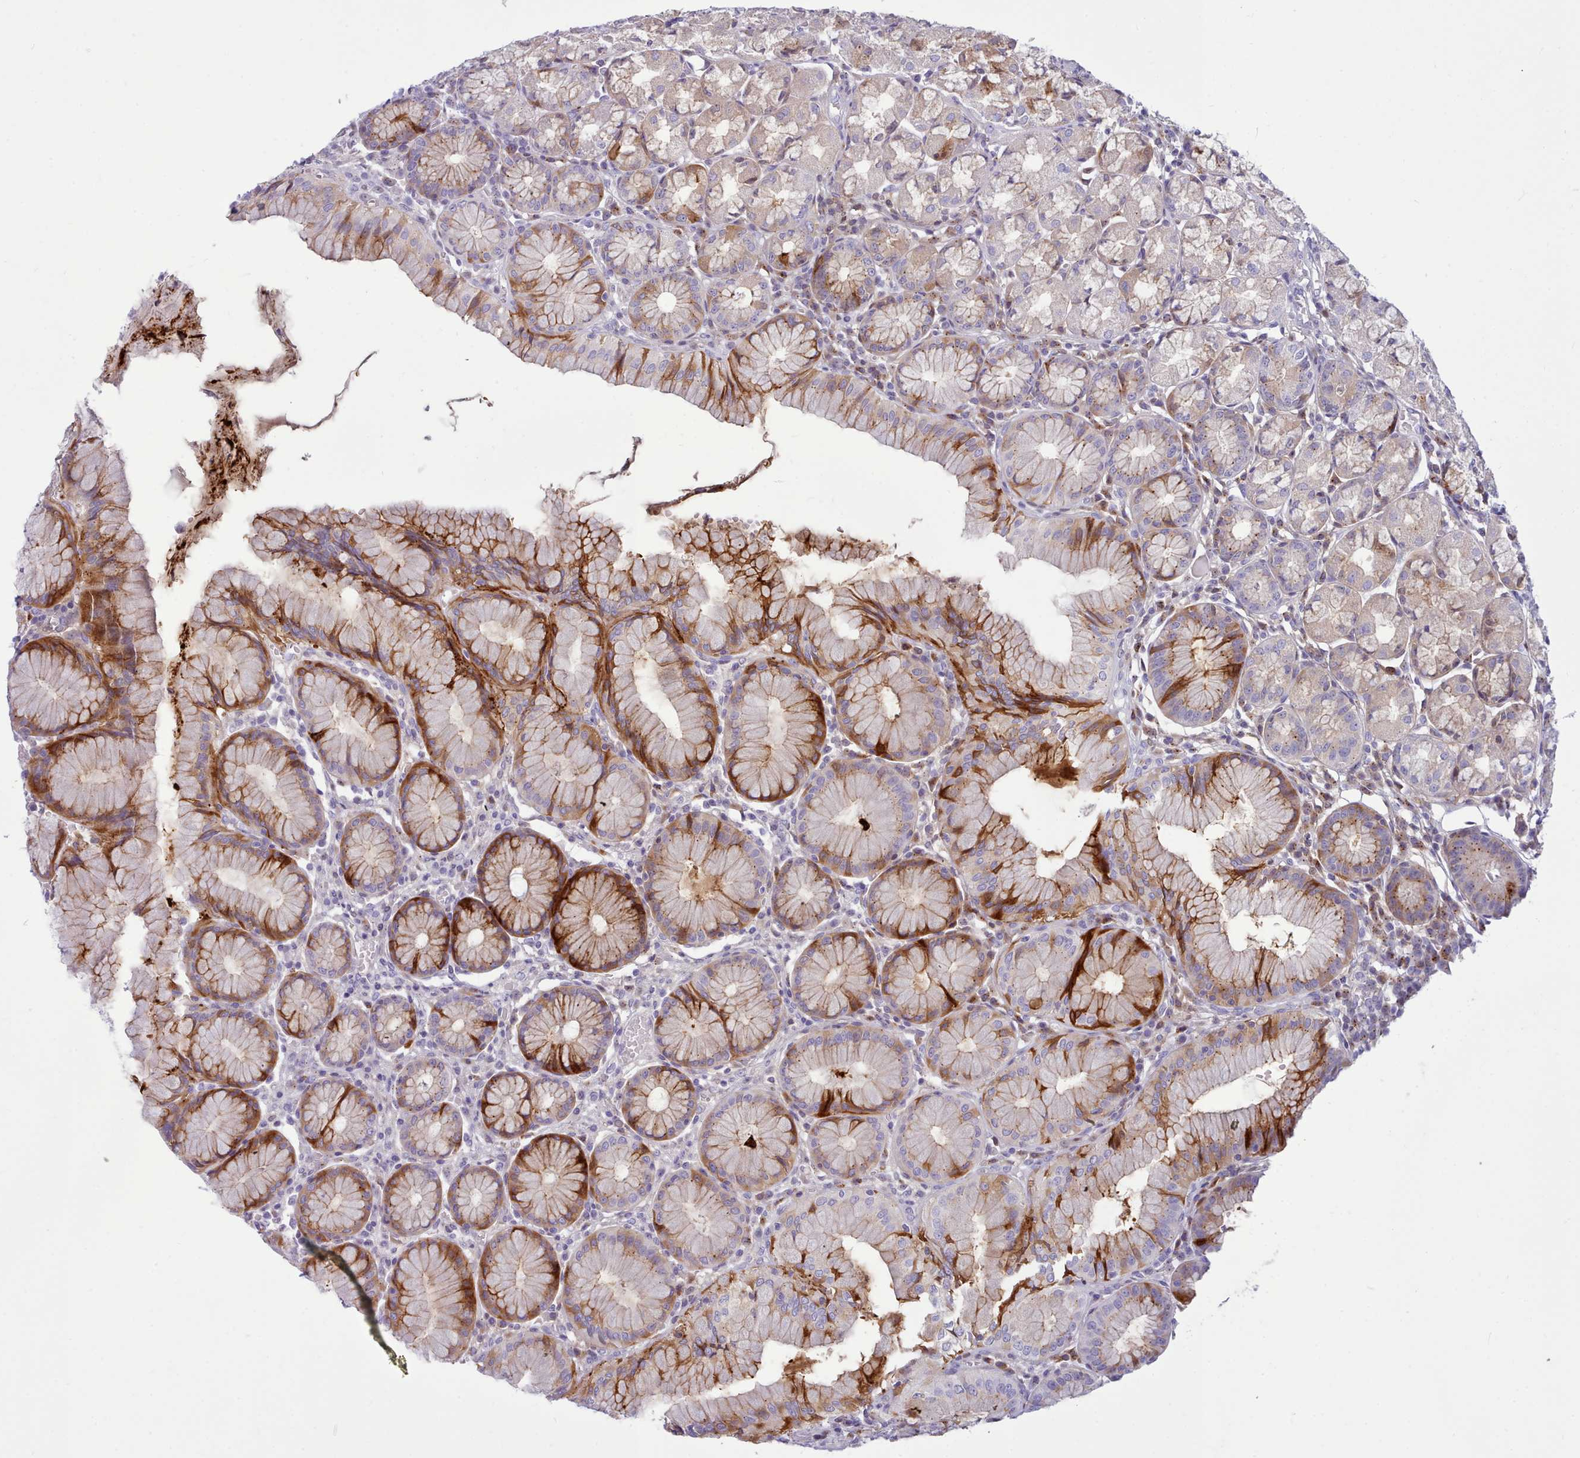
{"staining": {"intensity": "strong", "quantity": "25%-75%", "location": "cytoplasmic/membranous"}, "tissue": "stomach", "cell_type": "Glandular cells", "image_type": "normal", "snomed": [{"axis": "morphology", "description": "Normal tissue, NOS"}, {"axis": "topography", "description": "Stomach"}], "caption": "This is a histology image of immunohistochemistry (IHC) staining of unremarkable stomach, which shows strong staining in the cytoplasmic/membranous of glandular cells.", "gene": "NKX1", "patient": {"sex": "male", "age": 55}}